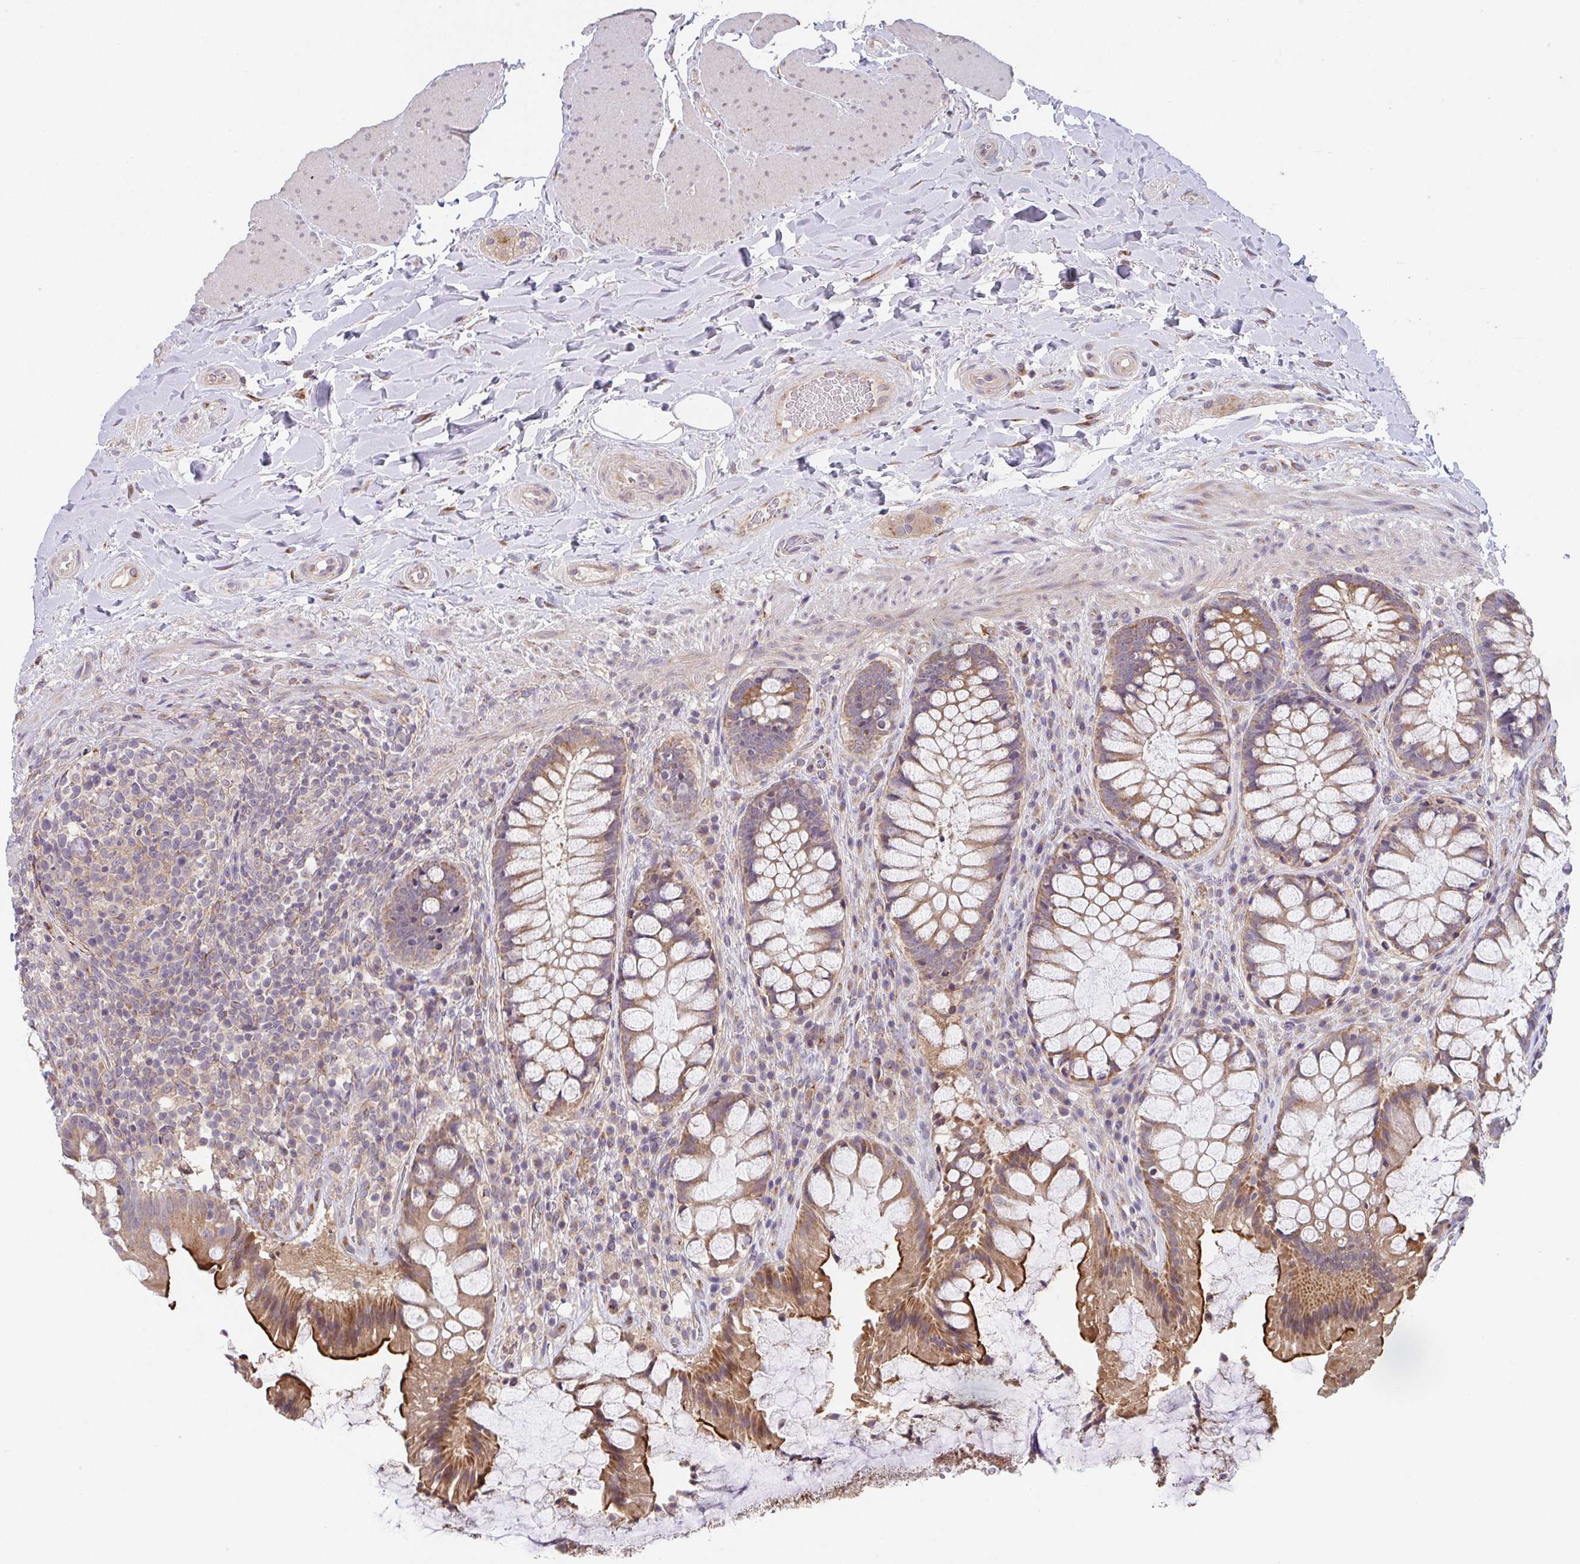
{"staining": {"intensity": "moderate", "quantity": ">75%", "location": "cytoplasmic/membranous"}, "tissue": "rectum", "cell_type": "Glandular cells", "image_type": "normal", "snomed": [{"axis": "morphology", "description": "Normal tissue, NOS"}, {"axis": "topography", "description": "Rectum"}], "caption": "Immunohistochemistry of unremarkable human rectum demonstrates medium levels of moderate cytoplasmic/membranous expression in approximately >75% of glandular cells. (Stains: DAB (3,3'-diaminobenzidine) in brown, nuclei in blue, Microscopy: brightfield microscopy at high magnification).", "gene": "TSPAN31", "patient": {"sex": "female", "age": 58}}